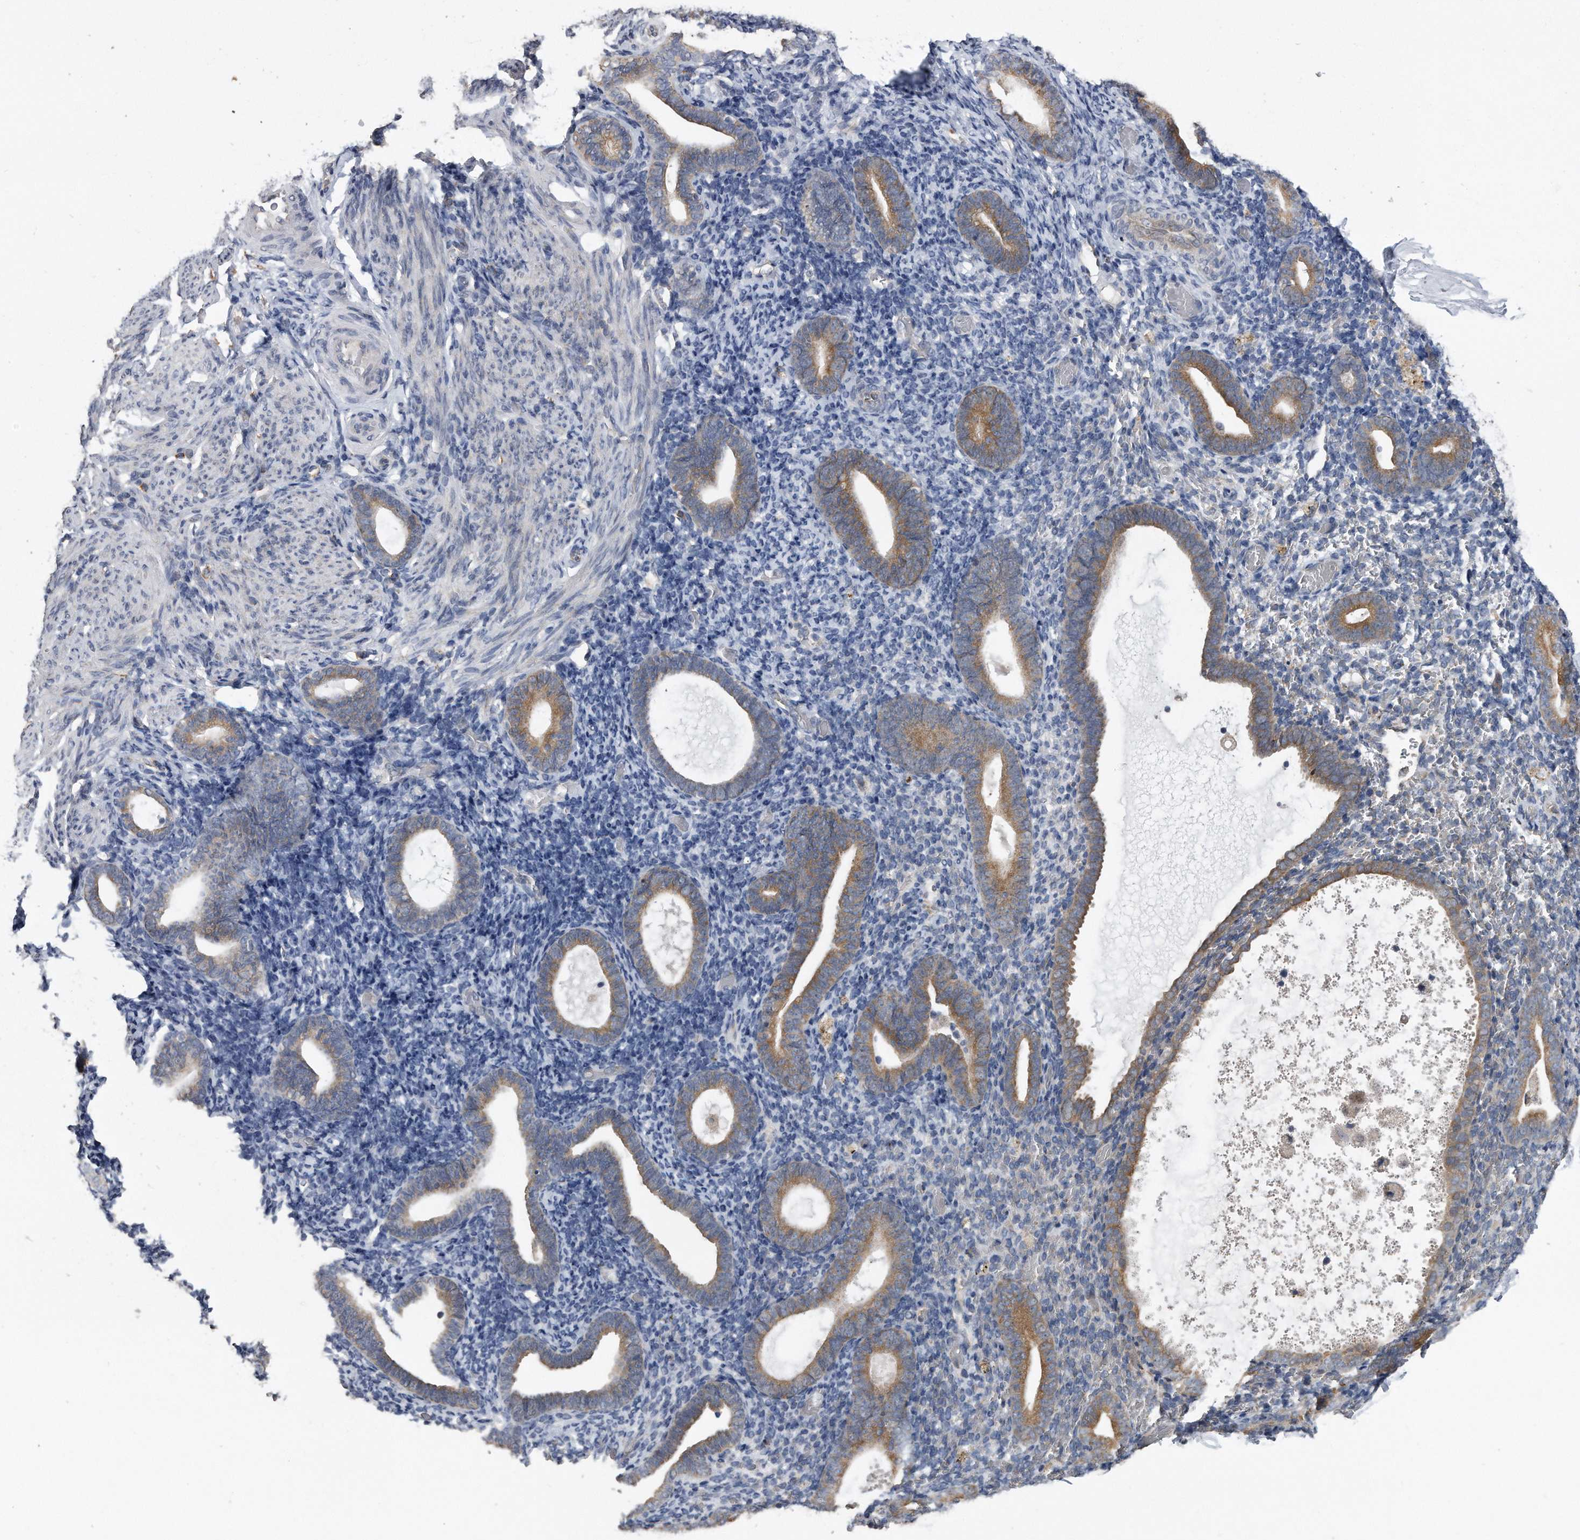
{"staining": {"intensity": "negative", "quantity": "none", "location": "none"}, "tissue": "endometrium", "cell_type": "Cells in endometrial stroma", "image_type": "normal", "snomed": [{"axis": "morphology", "description": "Normal tissue, NOS"}, {"axis": "topography", "description": "Endometrium"}], "caption": "Cells in endometrial stroma show no significant expression in normal endometrium.", "gene": "PCLO", "patient": {"sex": "female", "age": 51}}